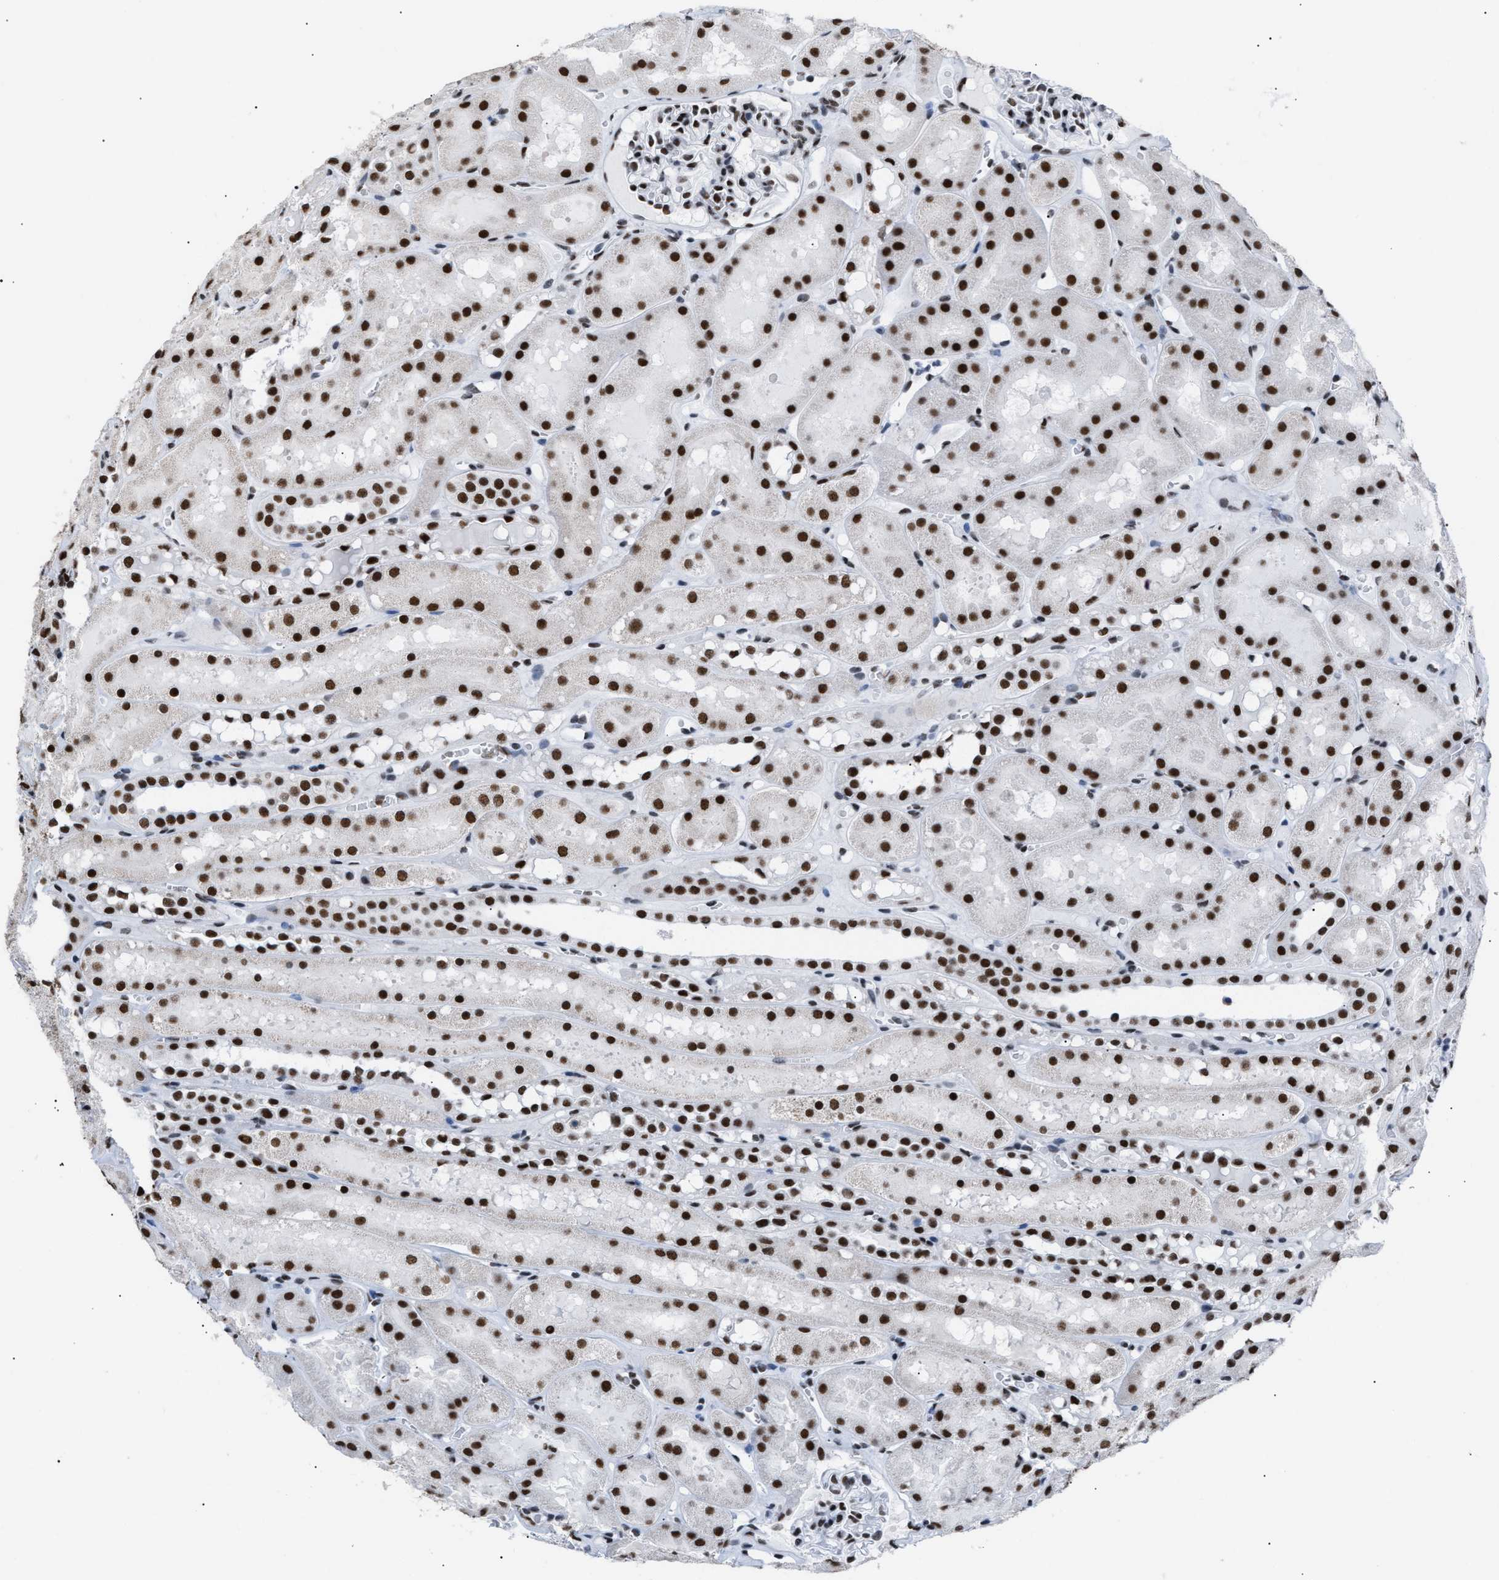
{"staining": {"intensity": "moderate", "quantity": "25%-75%", "location": "nuclear"}, "tissue": "kidney", "cell_type": "Cells in glomeruli", "image_type": "normal", "snomed": [{"axis": "morphology", "description": "Normal tissue, NOS"}, {"axis": "topography", "description": "Kidney"}, {"axis": "topography", "description": "Urinary bladder"}], "caption": "An immunohistochemistry micrograph of normal tissue is shown. Protein staining in brown shows moderate nuclear positivity in kidney within cells in glomeruli. Using DAB (3,3'-diaminobenzidine) (brown) and hematoxylin (blue) stains, captured at high magnification using brightfield microscopy.", "gene": "CCAR2", "patient": {"sex": "male", "age": 16}}